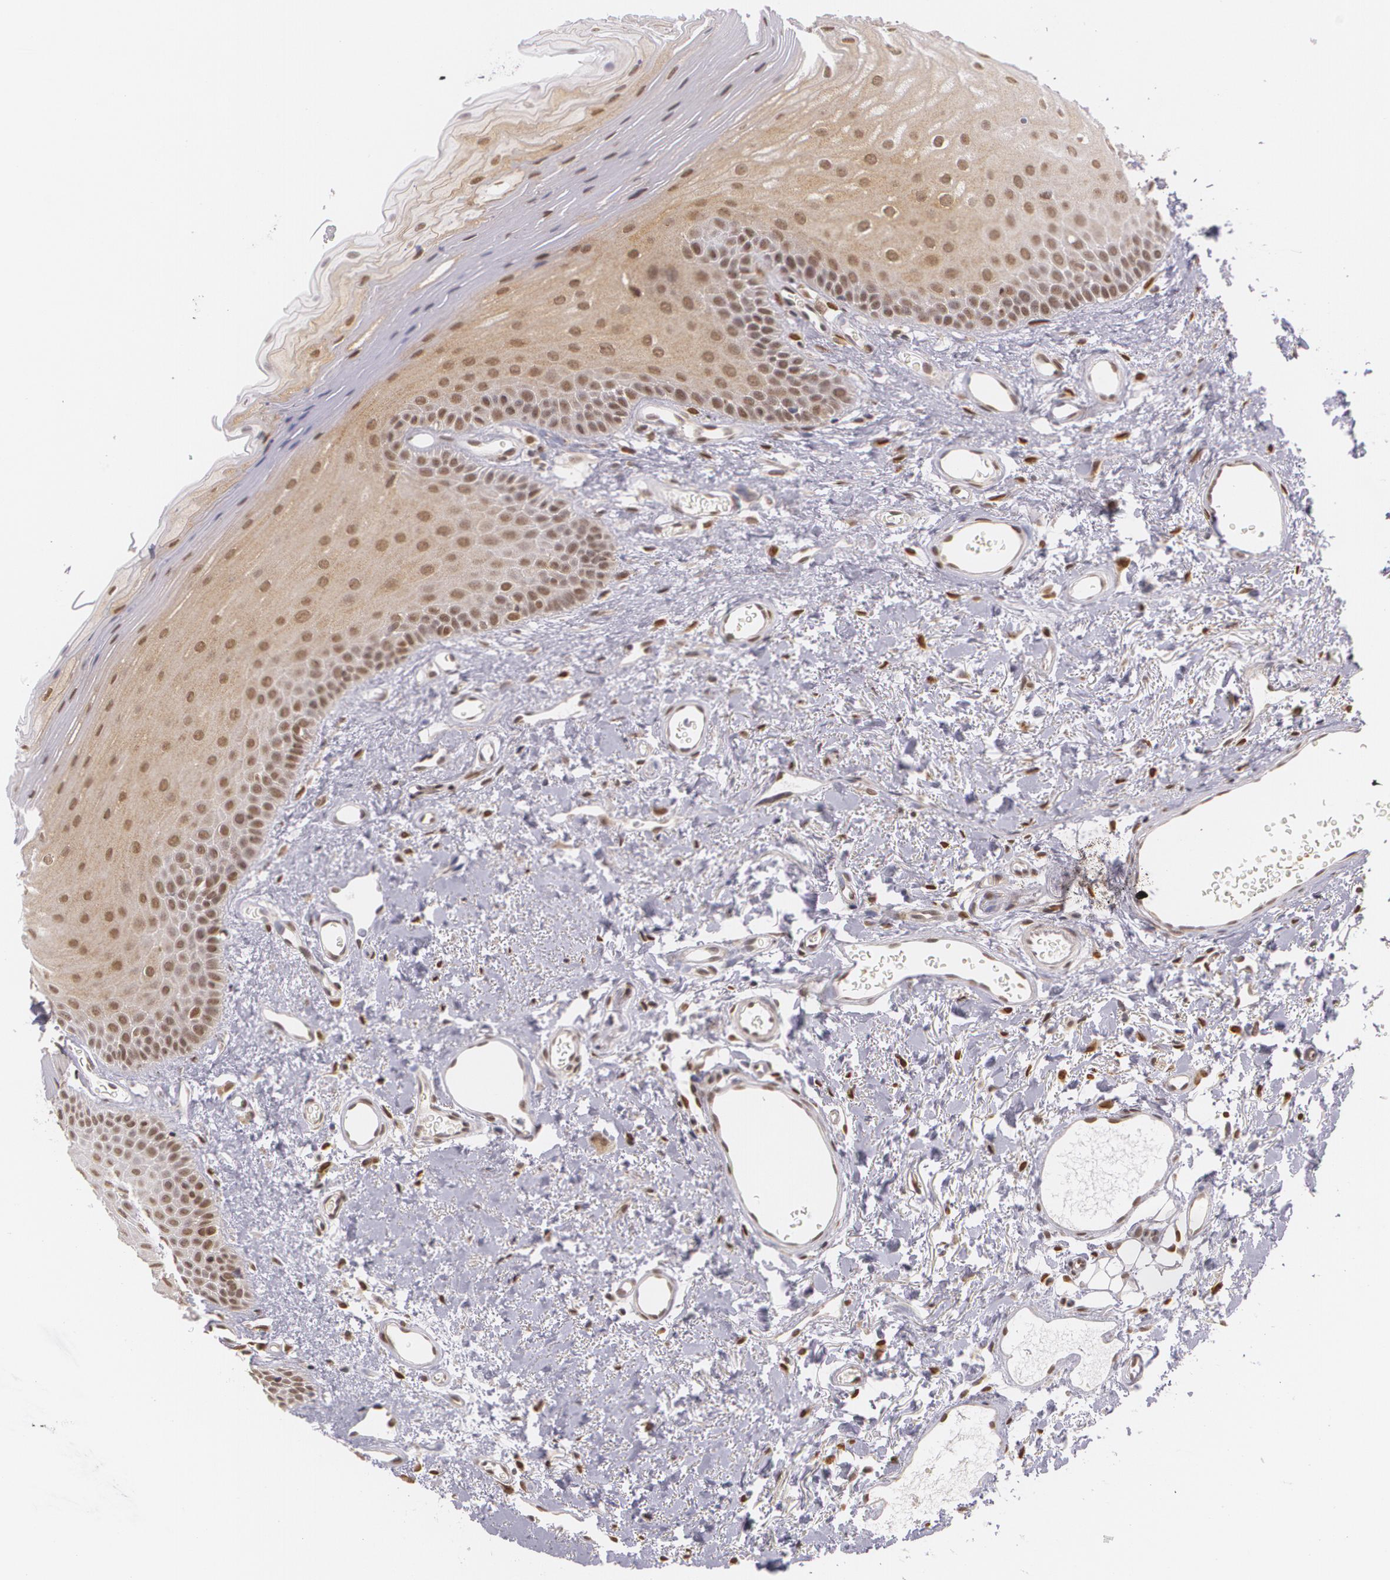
{"staining": {"intensity": "moderate", "quantity": ">75%", "location": "nuclear"}, "tissue": "oral mucosa", "cell_type": "Squamous epithelial cells", "image_type": "normal", "snomed": [{"axis": "morphology", "description": "Normal tissue, NOS"}, {"axis": "topography", "description": "Oral tissue"}], "caption": "A high-resolution photomicrograph shows IHC staining of normal oral mucosa, which displays moderate nuclear staining in approximately >75% of squamous epithelial cells. (DAB IHC with brightfield microscopy, high magnification).", "gene": "ALX1", "patient": {"sex": "male", "age": 52}}